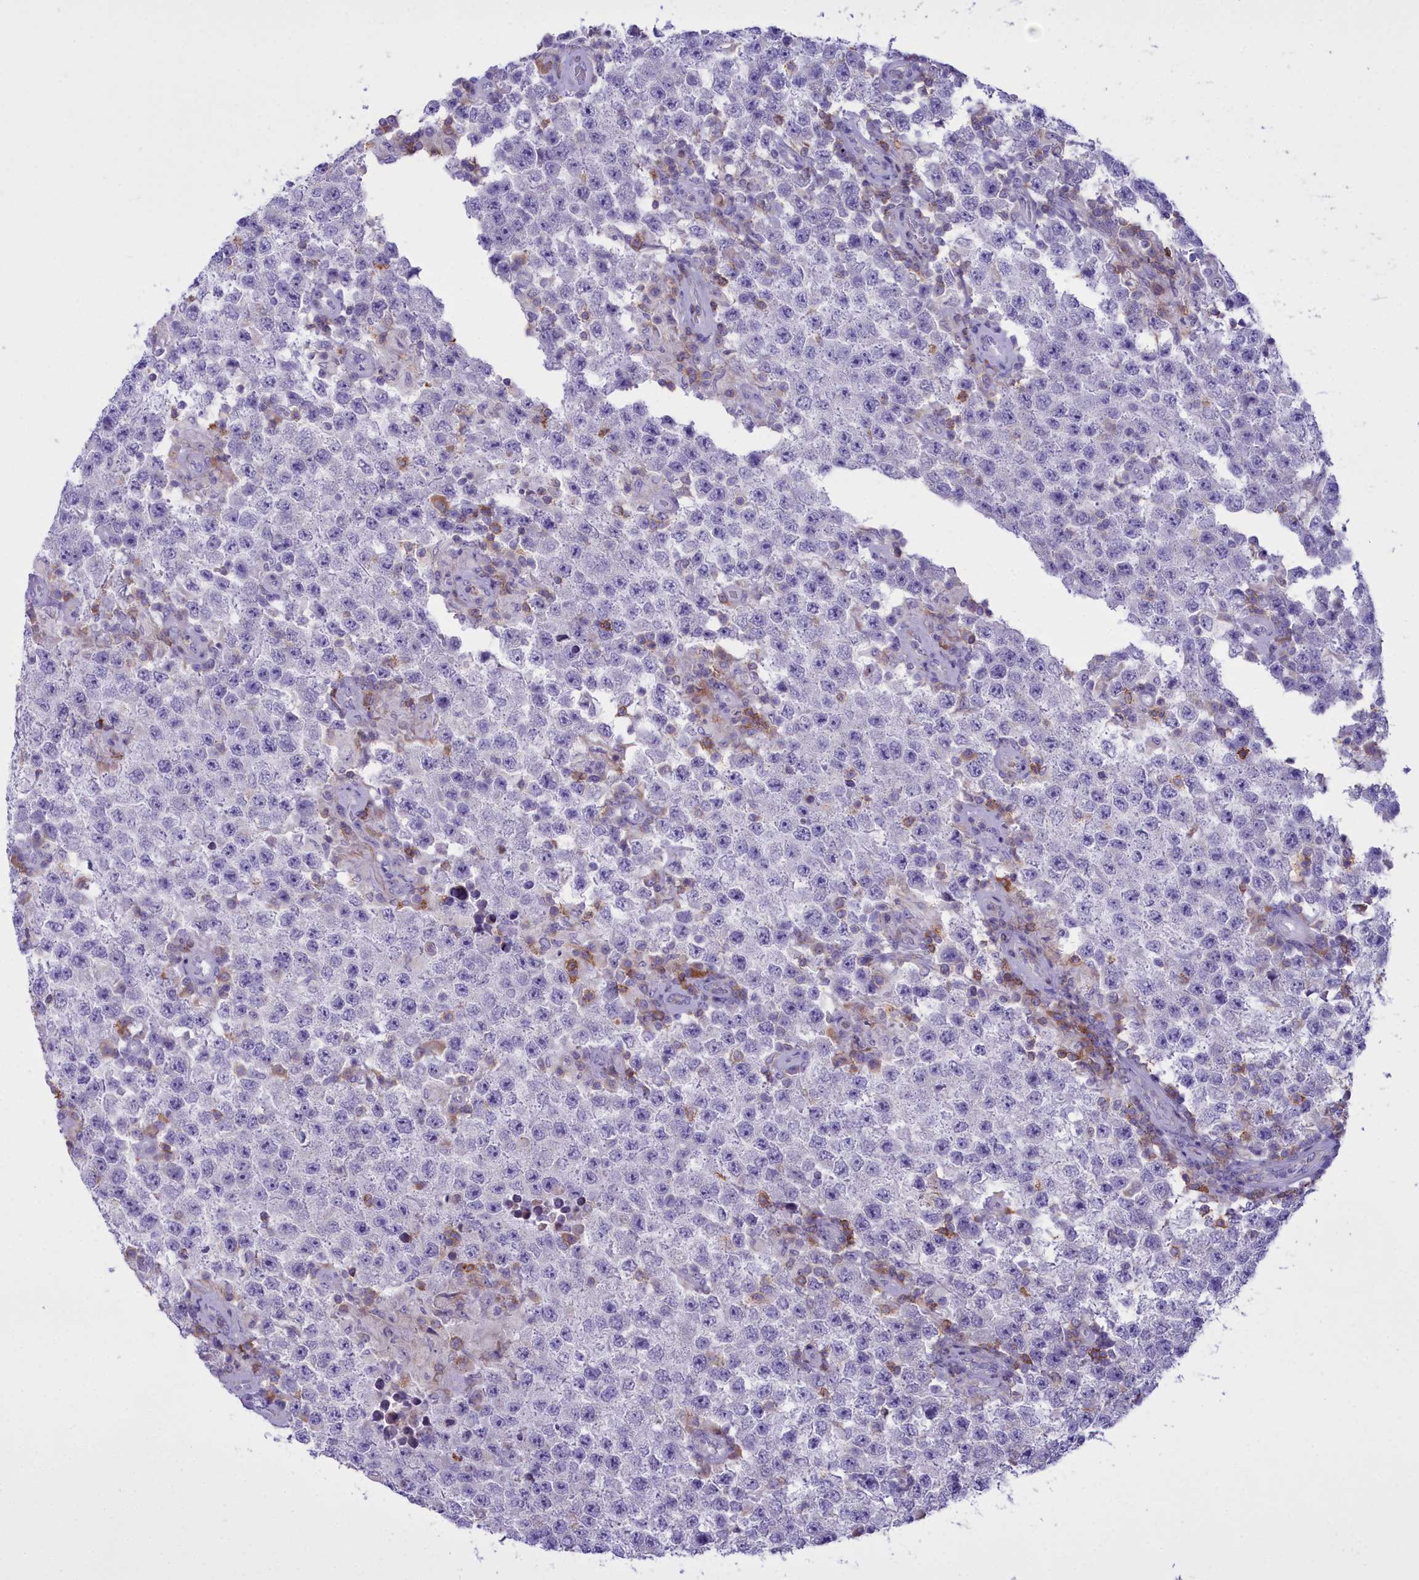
{"staining": {"intensity": "negative", "quantity": "none", "location": "none"}, "tissue": "testis cancer", "cell_type": "Tumor cells", "image_type": "cancer", "snomed": [{"axis": "morphology", "description": "Normal tissue, NOS"}, {"axis": "morphology", "description": "Urothelial carcinoma, High grade"}, {"axis": "morphology", "description": "Seminoma, NOS"}, {"axis": "morphology", "description": "Carcinoma, Embryonal, NOS"}, {"axis": "topography", "description": "Urinary bladder"}, {"axis": "topography", "description": "Testis"}], "caption": "IHC of human testis cancer (seminoma) demonstrates no staining in tumor cells.", "gene": "CD5", "patient": {"sex": "male", "age": 41}}